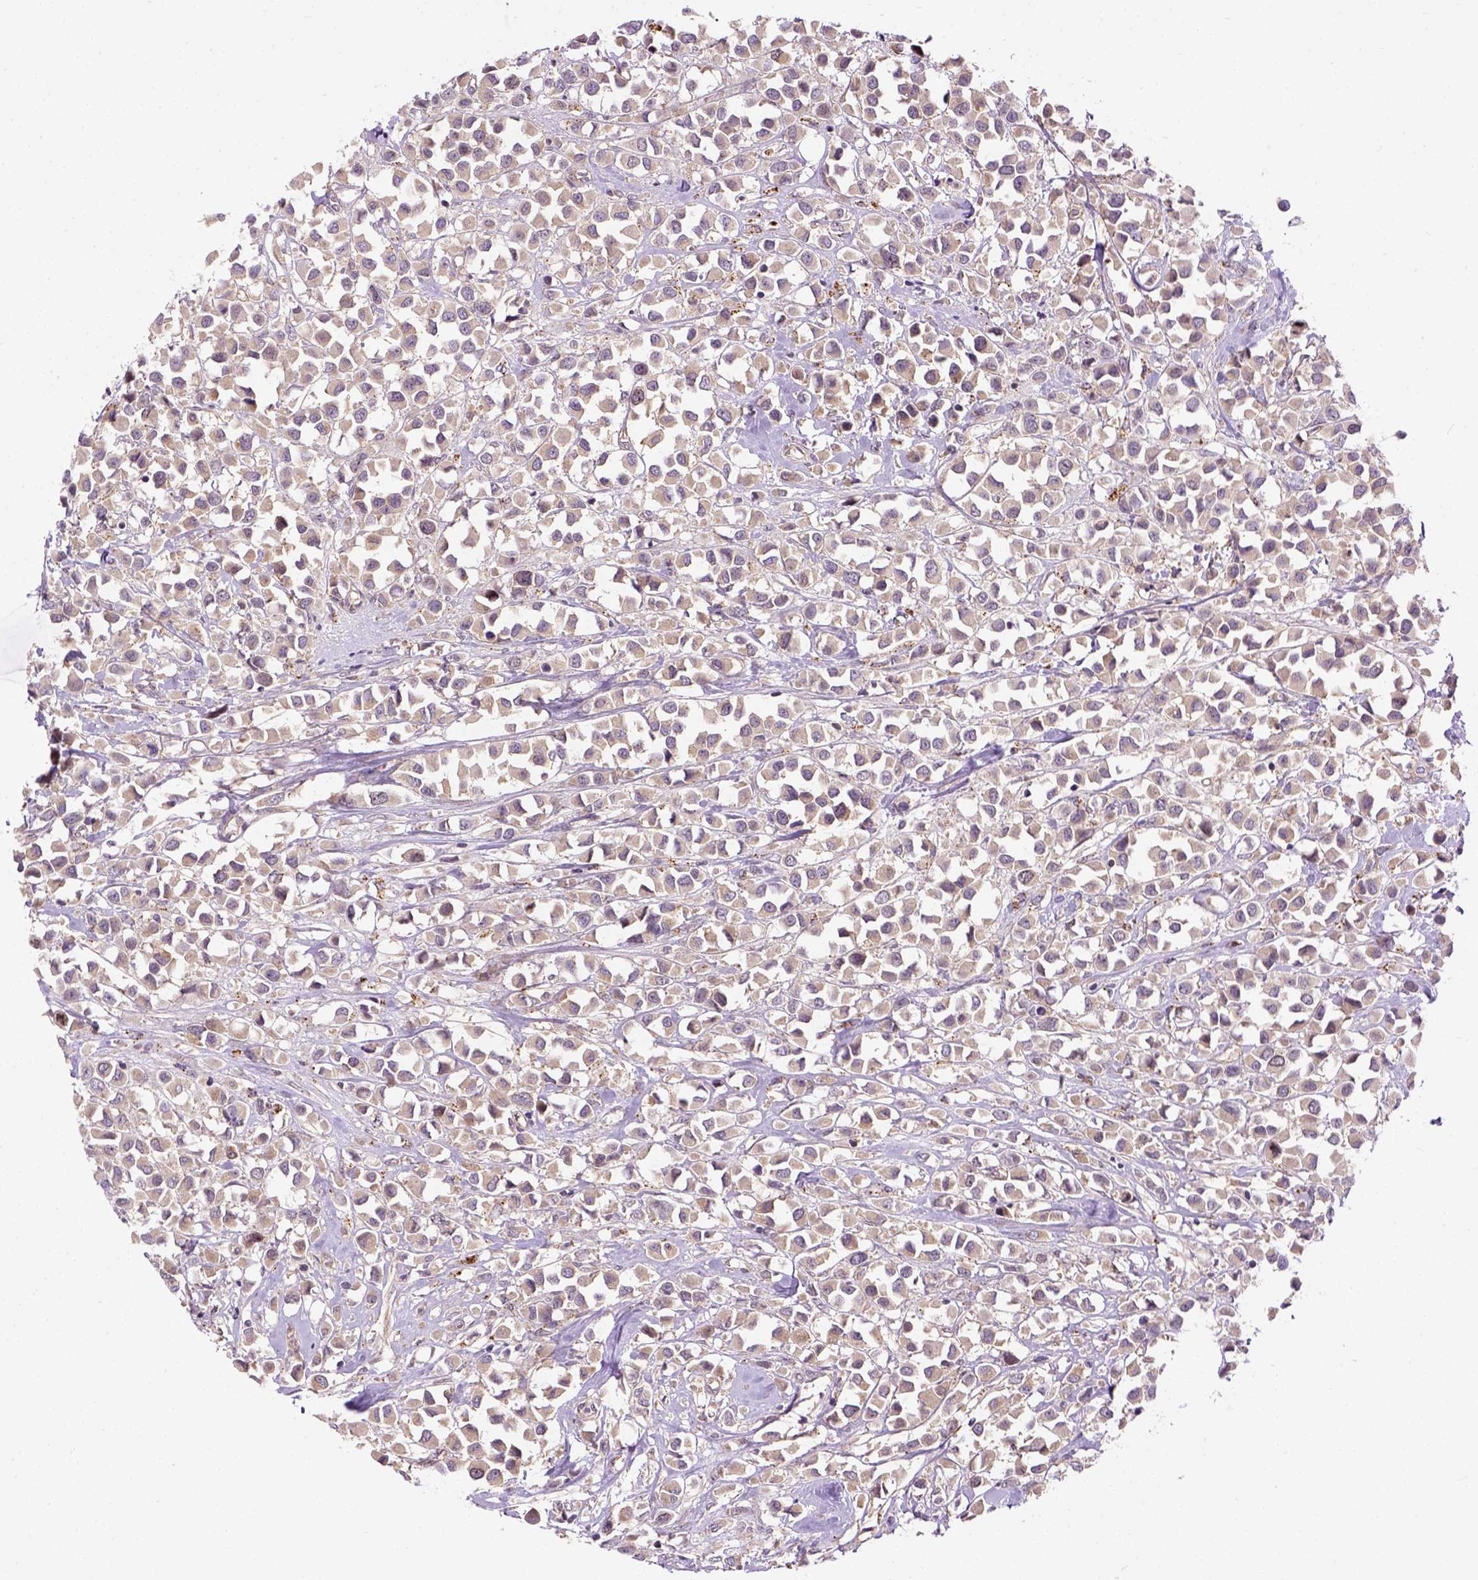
{"staining": {"intensity": "weak", "quantity": "25%-75%", "location": "cytoplasmic/membranous"}, "tissue": "breast cancer", "cell_type": "Tumor cells", "image_type": "cancer", "snomed": [{"axis": "morphology", "description": "Duct carcinoma"}, {"axis": "topography", "description": "Breast"}], "caption": "Immunohistochemistry (IHC) image of neoplastic tissue: human breast cancer (infiltrating ductal carcinoma) stained using immunohistochemistry (IHC) displays low levels of weak protein expression localized specifically in the cytoplasmic/membranous of tumor cells, appearing as a cytoplasmic/membranous brown color.", "gene": "KAZN", "patient": {"sex": "female", "age": 61}}